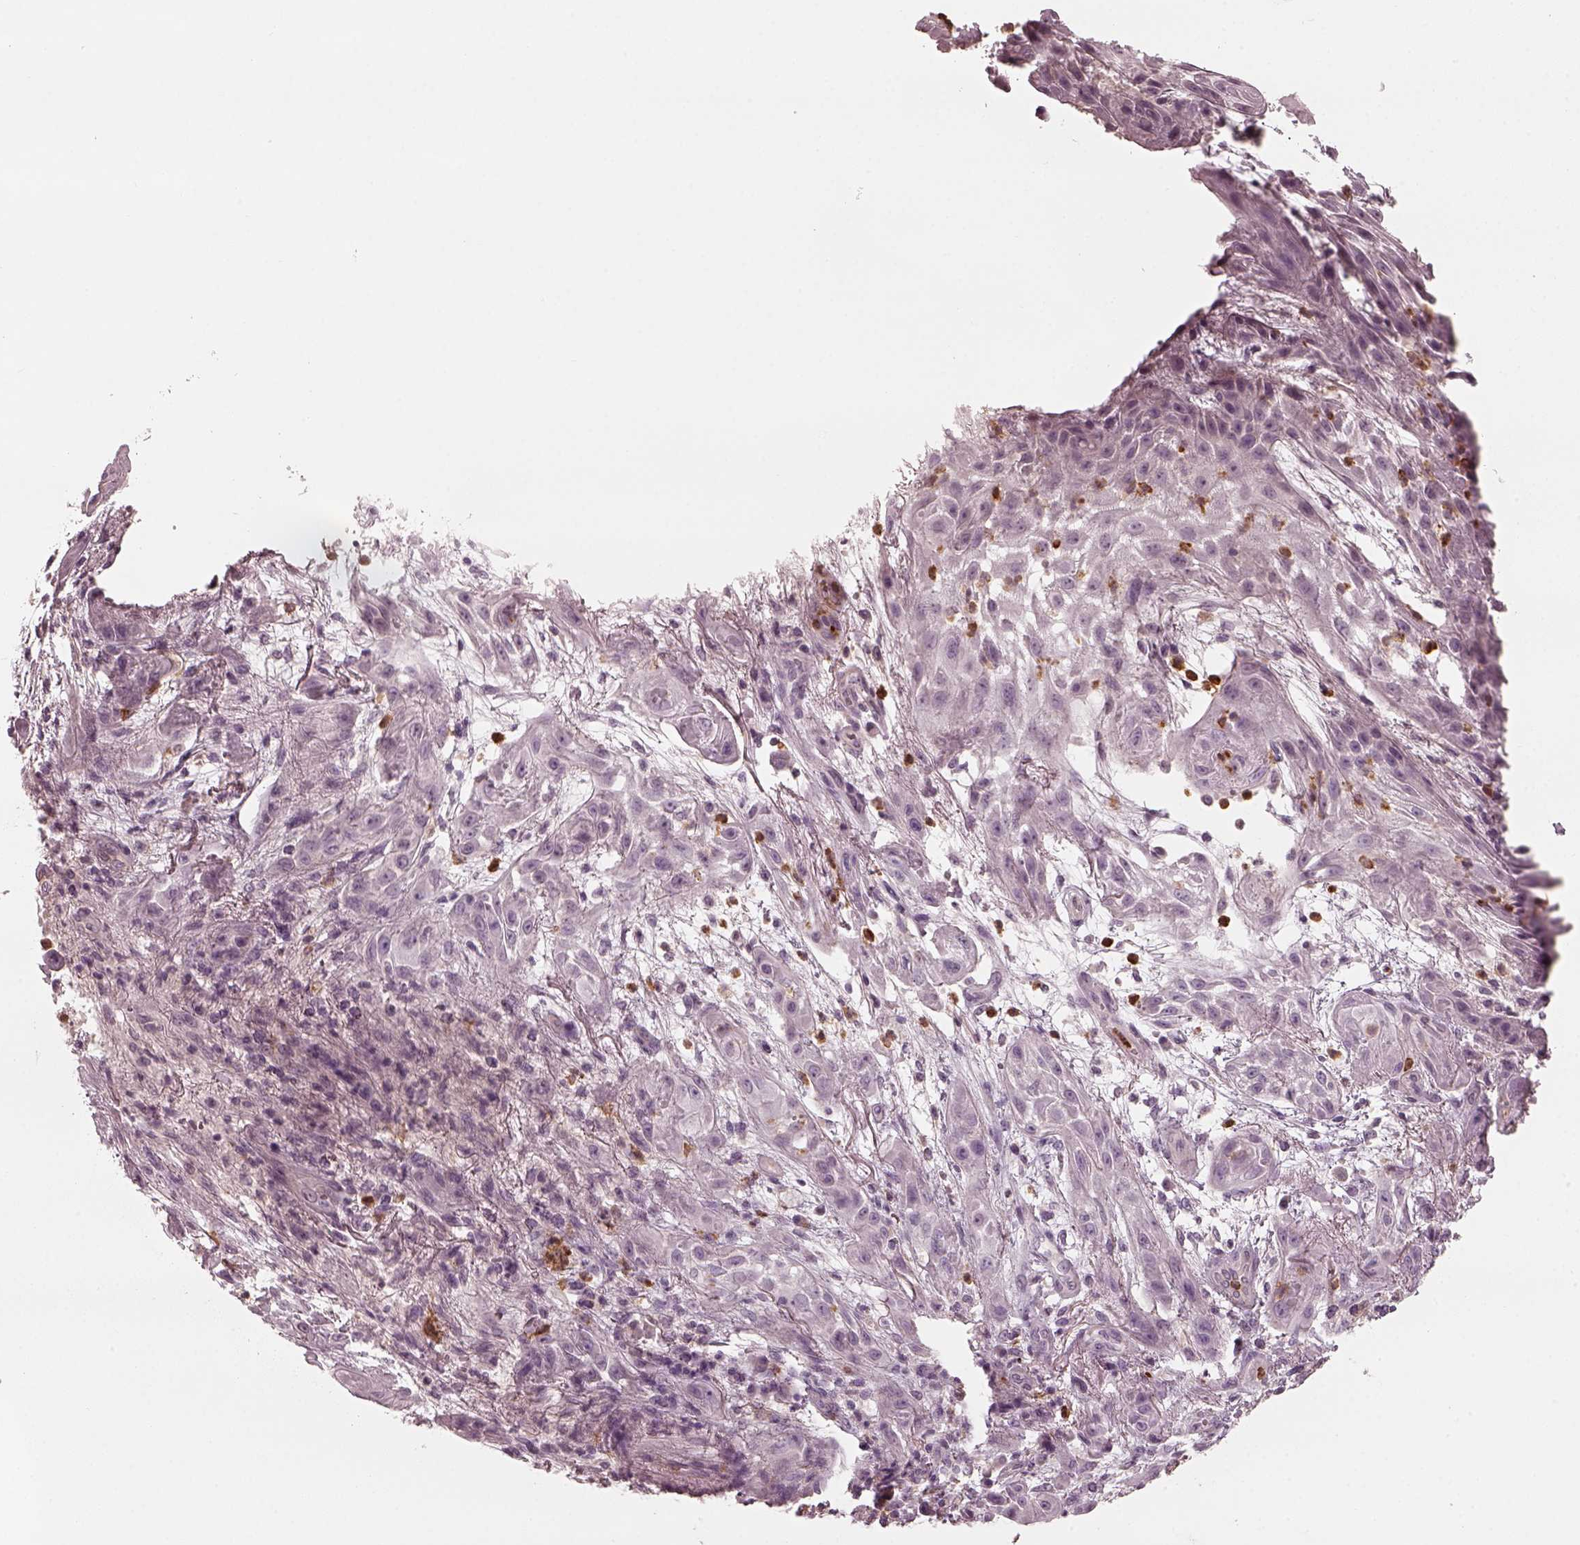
{"staining": {"intensity": "negative", "quantity": "none", "location": "none"}, "tissue": "skin cancer", "cell_type": "Tumor cells", "image_type": "cancer", "snomed": [{"axis": "morphology", "description": "Squamous cell carcinoma, NOS"}, {"axis": "topography", "description": "Skin"}], "caption": "Immunohistochemical staining of squamous cell carcinoma (skin) demonstrates no significant staining in tumor cells. Brightfield microscopy of immunohistochemistry stained with DAB (brown) and hematoxylin (blue), captured at high magnification.", "gene": "CHIT1", "patient": {"sex": "male", "age": 62}}